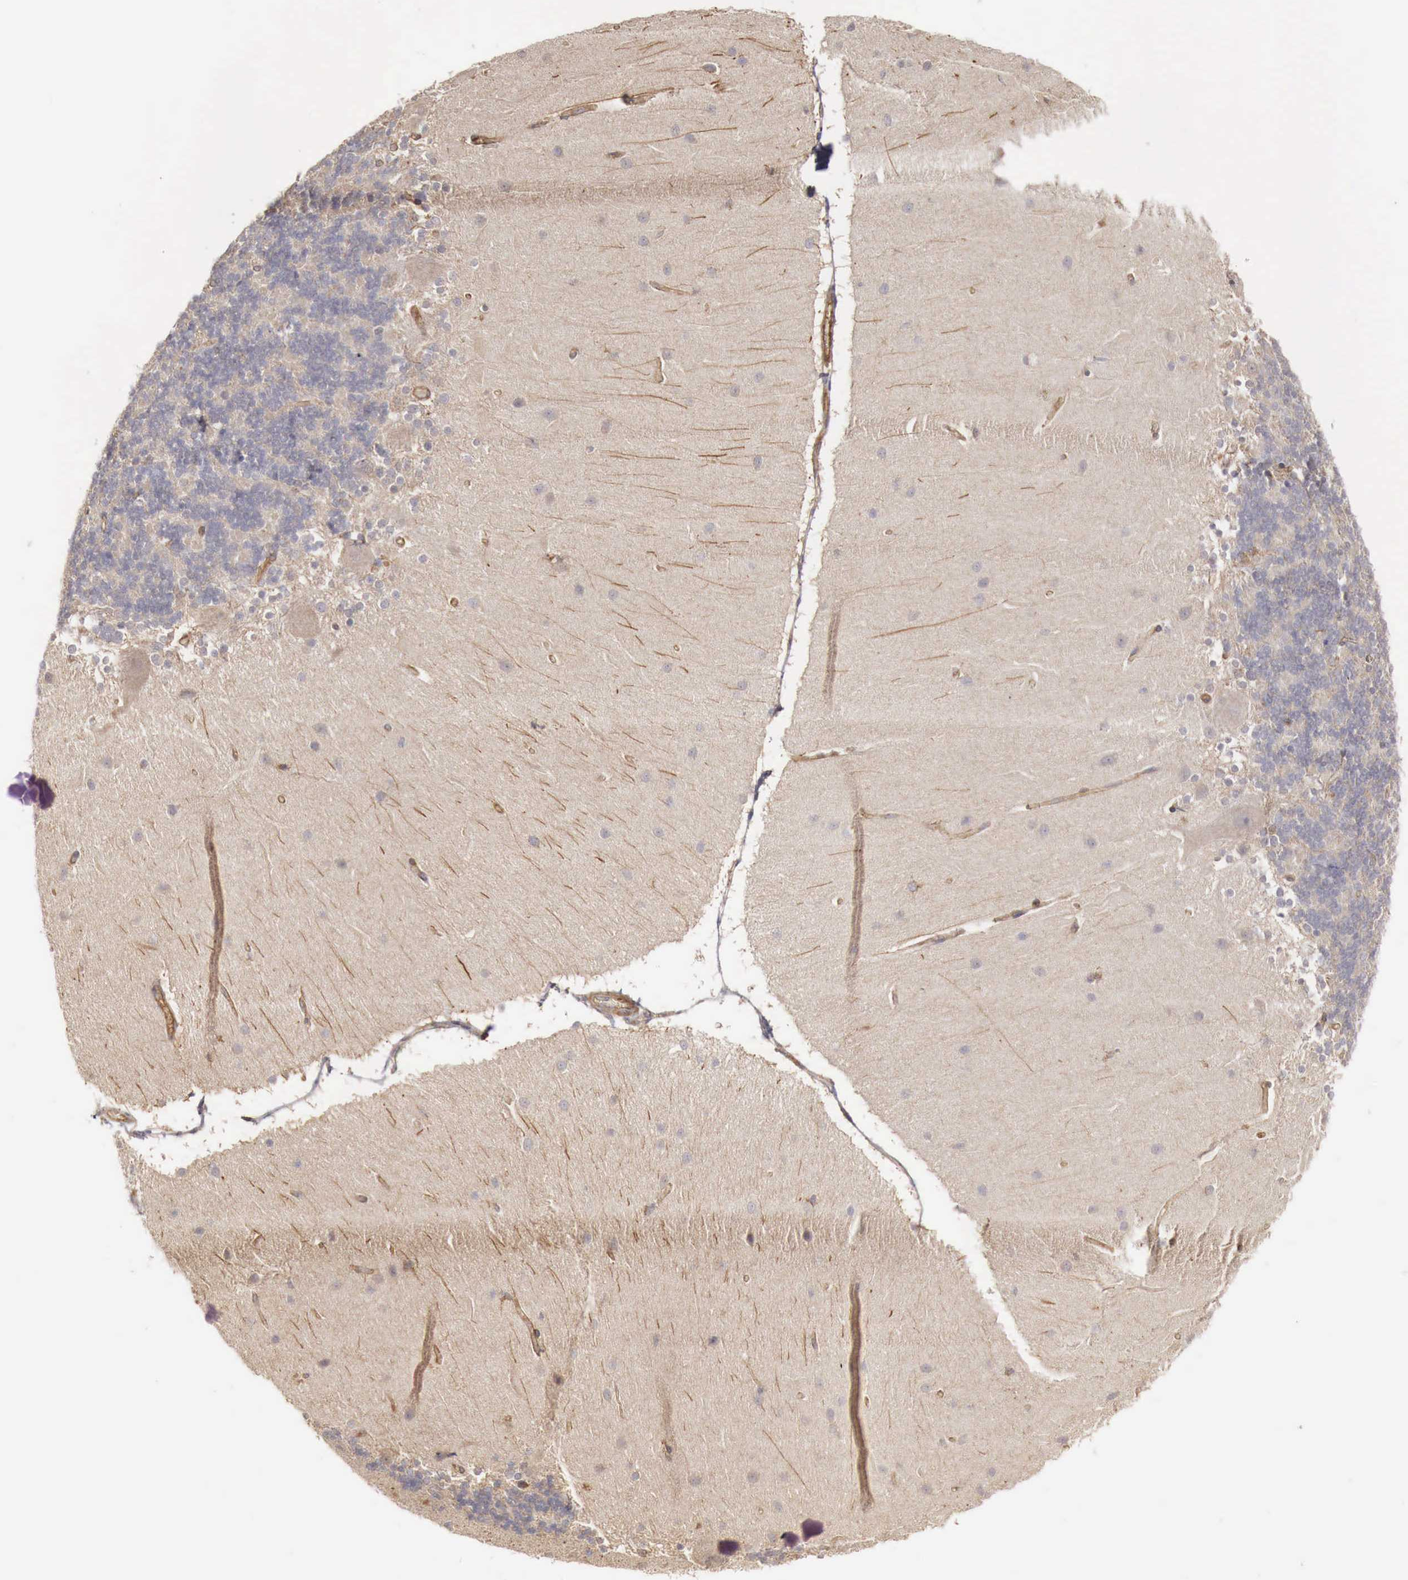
{"staining": {"intensity": "weak", "quantity": ">75%", "location": "cytoplasmic/membranous"}, "tissue": "cerebellum", "cell_type": "Cells in granular layer", "image_type": "normal", "snomed": [{"axis": "morphology", "description": "Normal tissue, NOS"}, {"axis": "topography", "description": "Cerebellum"}], "caption": "High-power microscopy captured an immunohistochemistry (IHC) histopathology image of benign cerebellum, revealing weak cytoplasmic/membranous staining in approximately >75% of cells in granular layer. The staining was performed using DAB (3,3'-diaminobenzidine), with brown indicating positive protein expression. Nuclei are stained blue with hematoxylin.", "gene": "ARMCX4", "patient": {"sex": "female", "age": 54}}